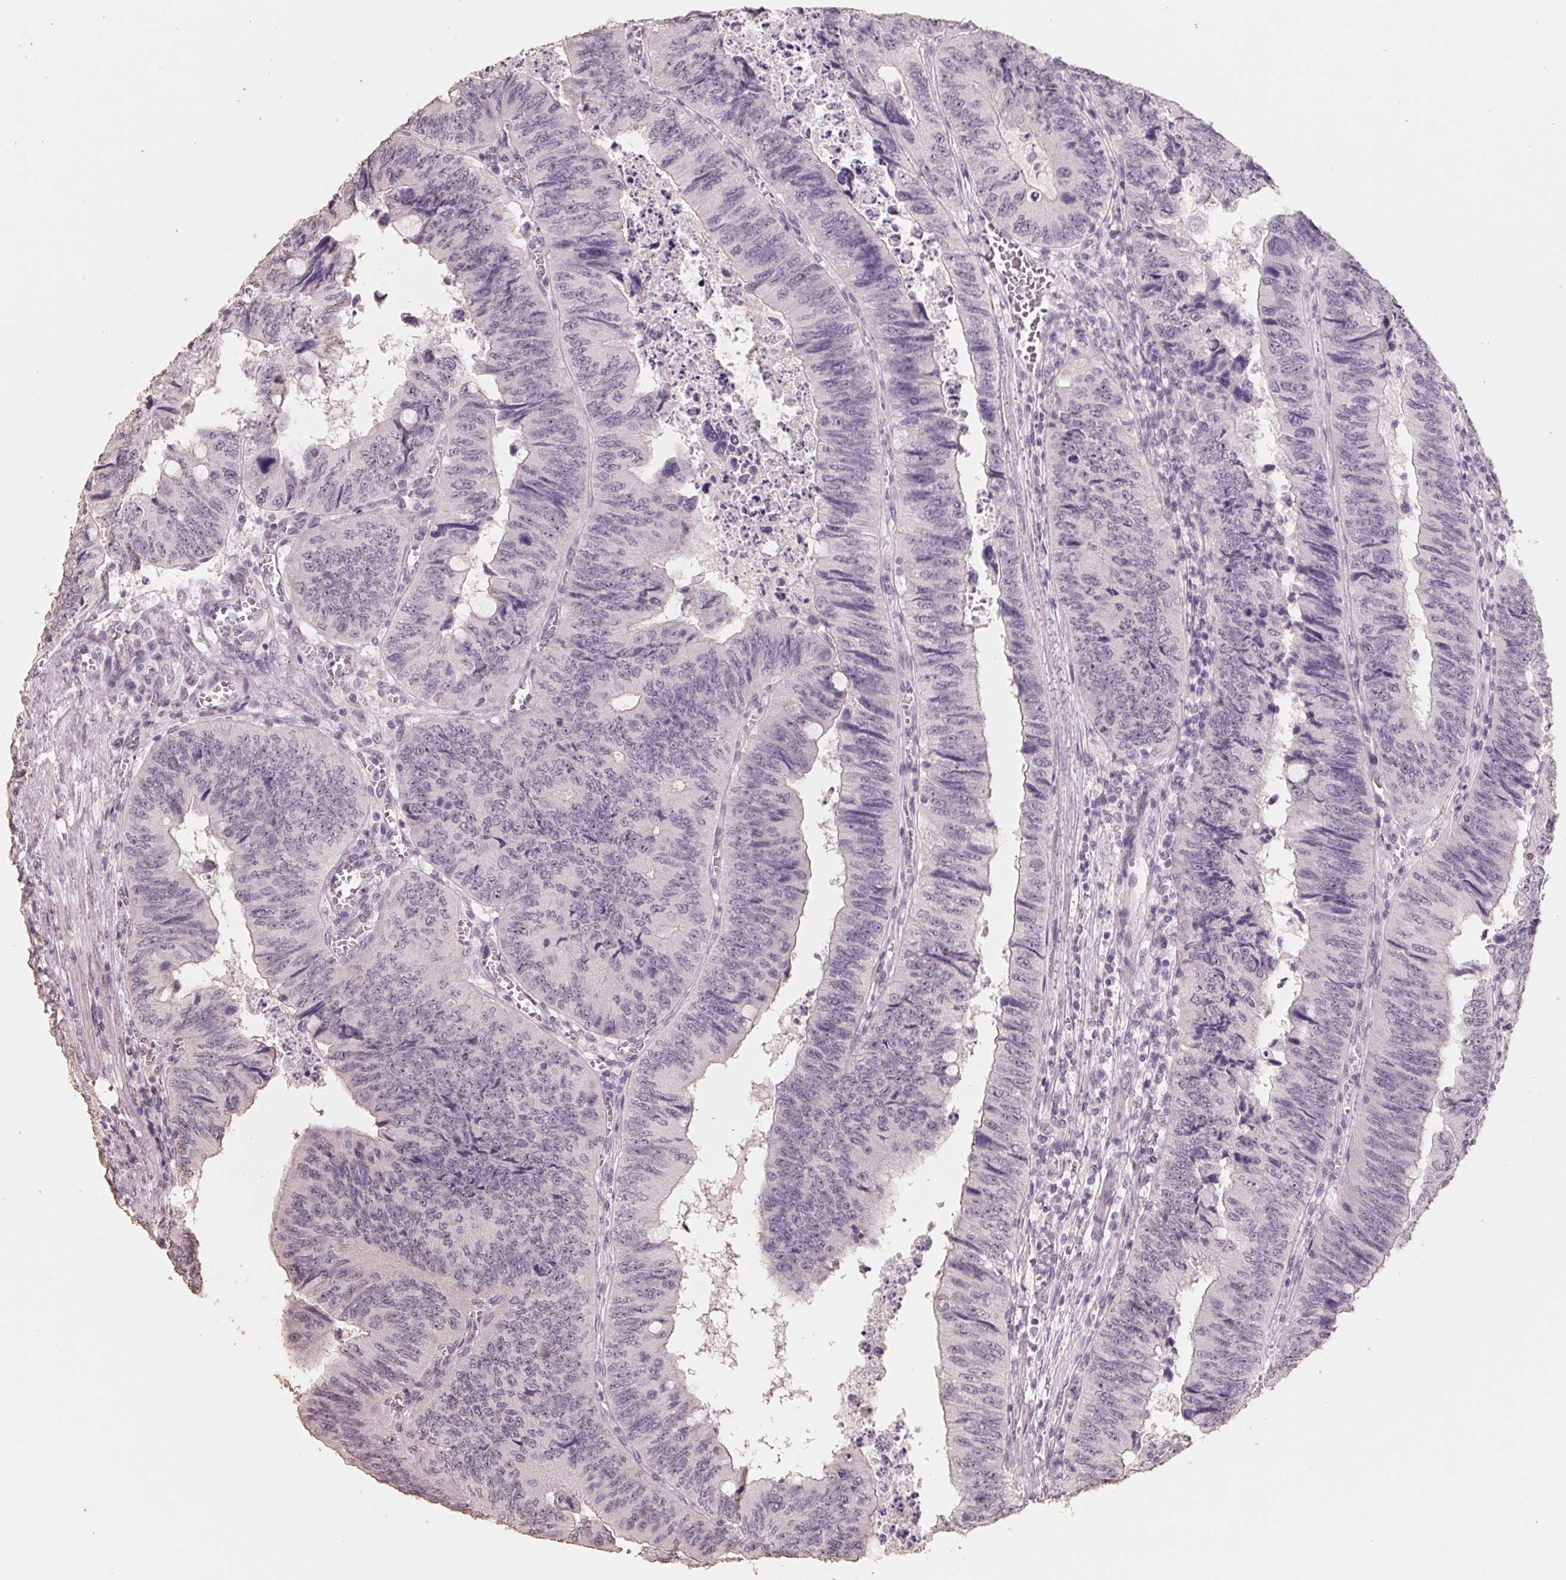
{"staining": {"intensity": "negative", "quantity": "none", "location": "none"}, "tissue": "colorectal cancer", "cell_type": "Tumor cells", "image_type": "cancer", "snomed": [{"axis": "morphology", "description": "Adenocarcinoma, NOS"}, {"axis": "topography", "description": "Colon"}], "caption": "High magnification brightfield microscopy of colorectal cancer stained with DAB (3,3'-diaminobenzidine) (brown) and counterstained with hematoxylin (blue): tumor cells show no significant positivity.", "gene": "FTCD", "patient": {"sex": "female", "age": 84}}